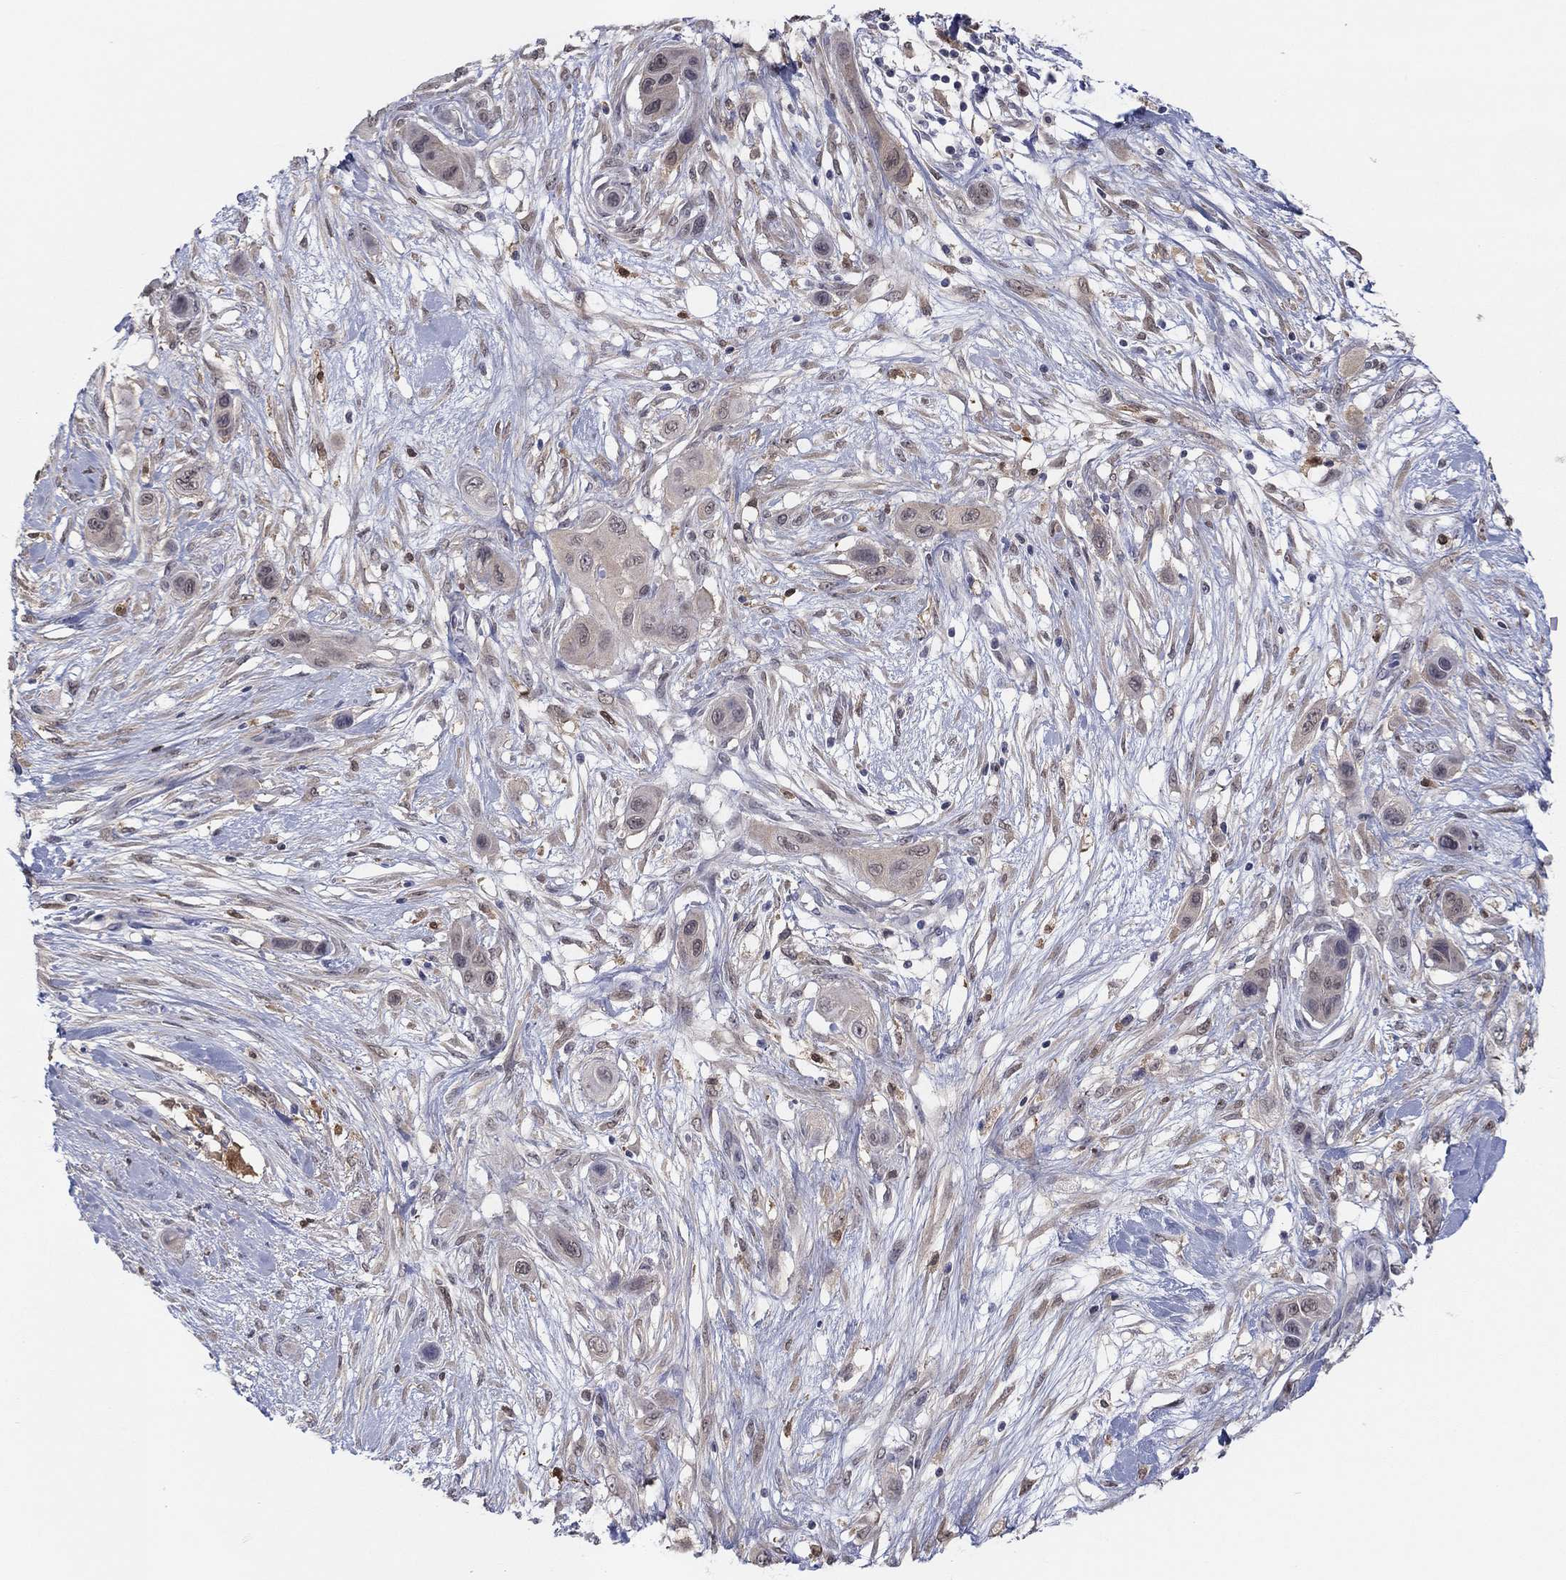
{"staining": {"intensity": "weak", "quantity": "<25%", "location": "cytoplasmic/membranous"}, "tissue": "skin cancer", "cell_type": "Tumor cells", "image_type": "cancer", "snomed": [{"axis": "morphology", "description": "Squamous cell carcinoma, NOS"}, {"axis": "topography", "description": "Skin"}], "caption": "The immunohistochemistry micrograph has no significant staining in tumor cells of skin squamous cell carcinoma tissue.", "gene": "PDXK", "patient": {"sex": "male", "age": 79}}